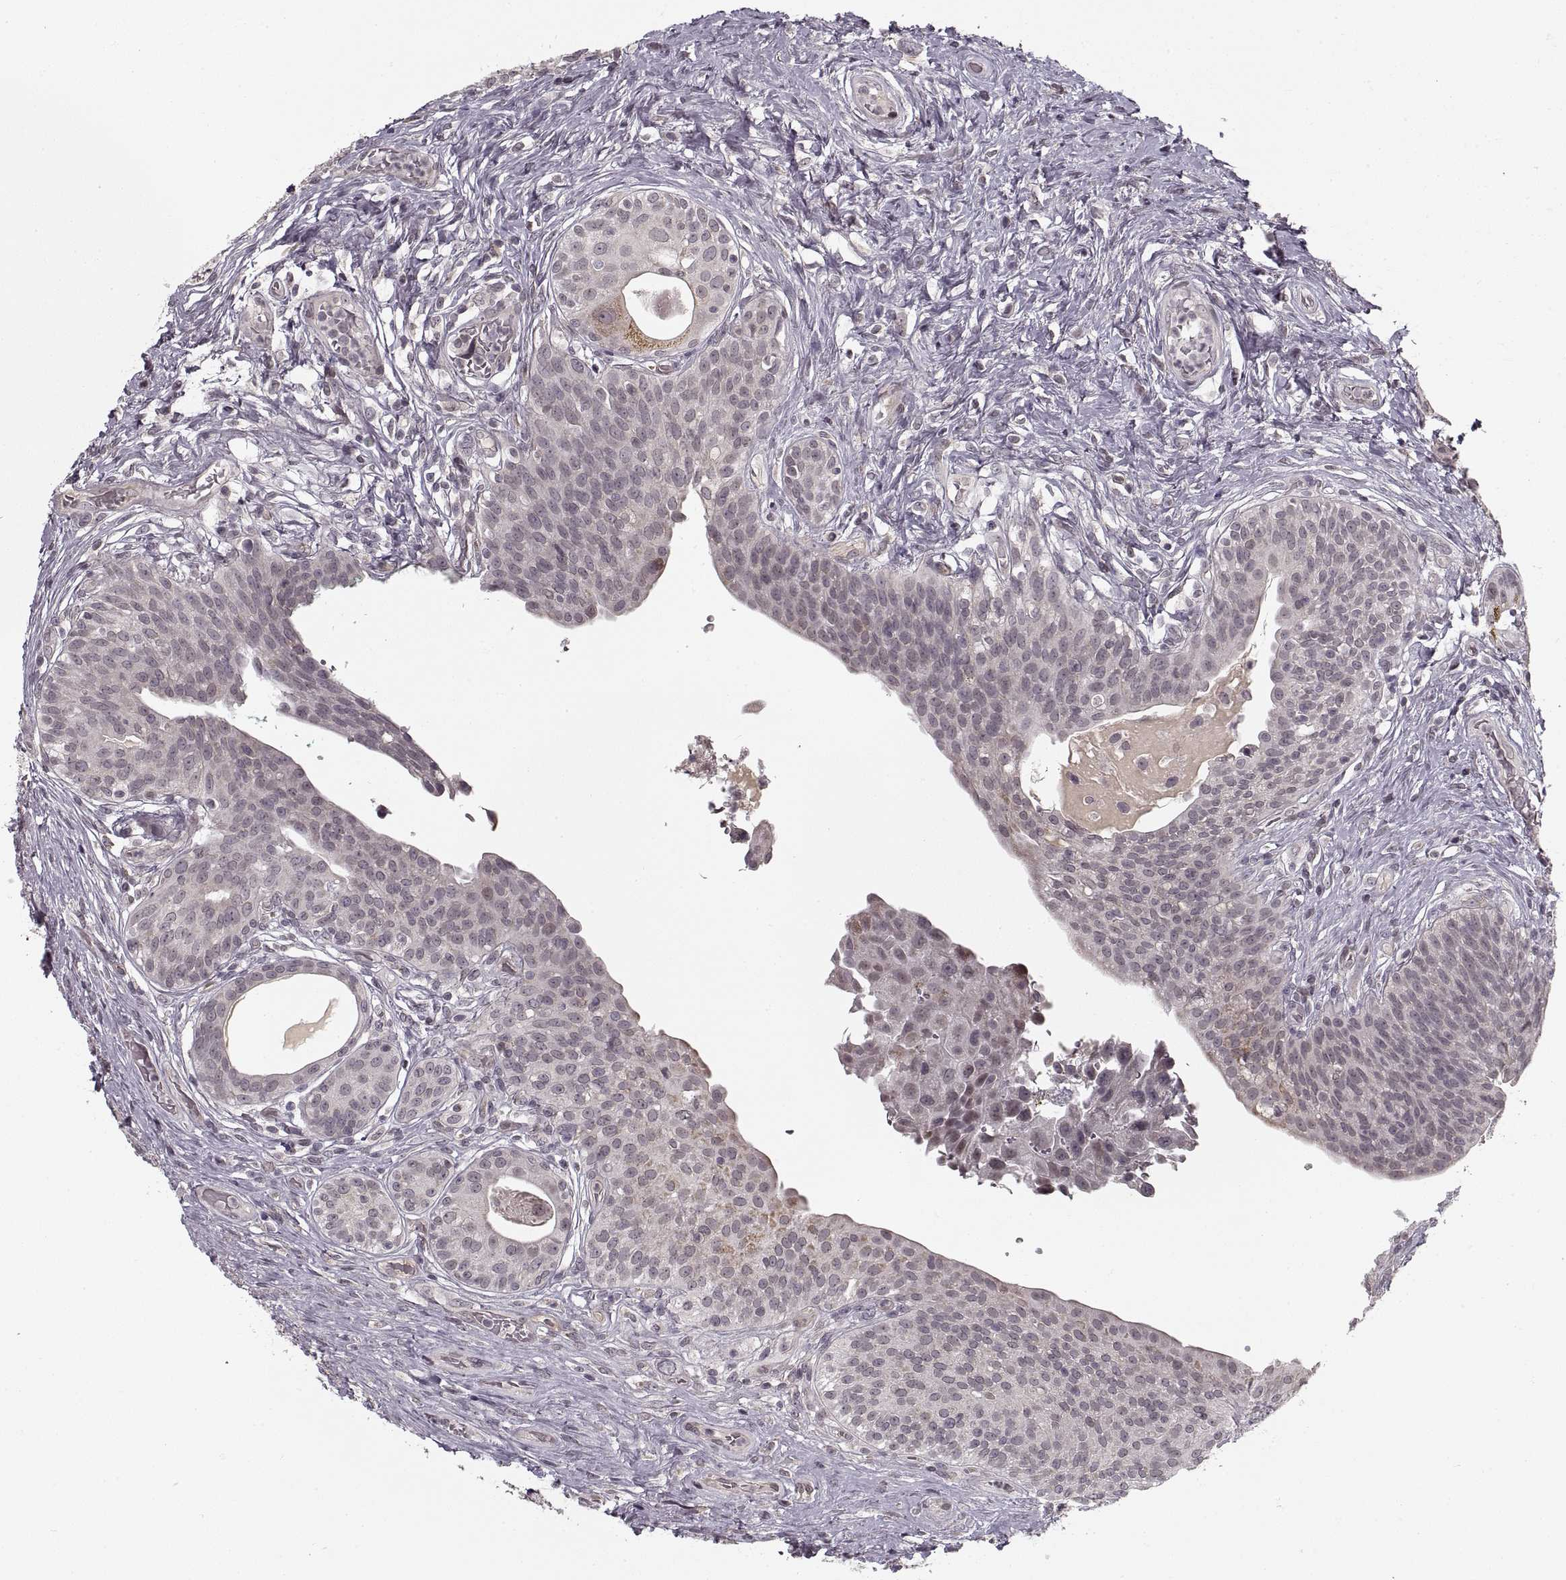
{"staining": {"intensity": "negative", "quantity": "none", "location": "none"}, "tissue": "urothelial cancer", "cell_type": "Tumor cells", "image_type": "cancer", "snomed": [{"axis": "morphology", "description": "Urothelial carcinoma, High grade"}, {"axis": "topography", "description": "Urinary bladder"}], "caption": "Immunohistochemistry (IHC) of urothelial cancer reveals no staining in tumor cells. (Immunohistochemistry (IHC), brightfield microscopy, high magnification).", "gene": "ASIC3", "patient": {"sex": "male", "age": 79}}